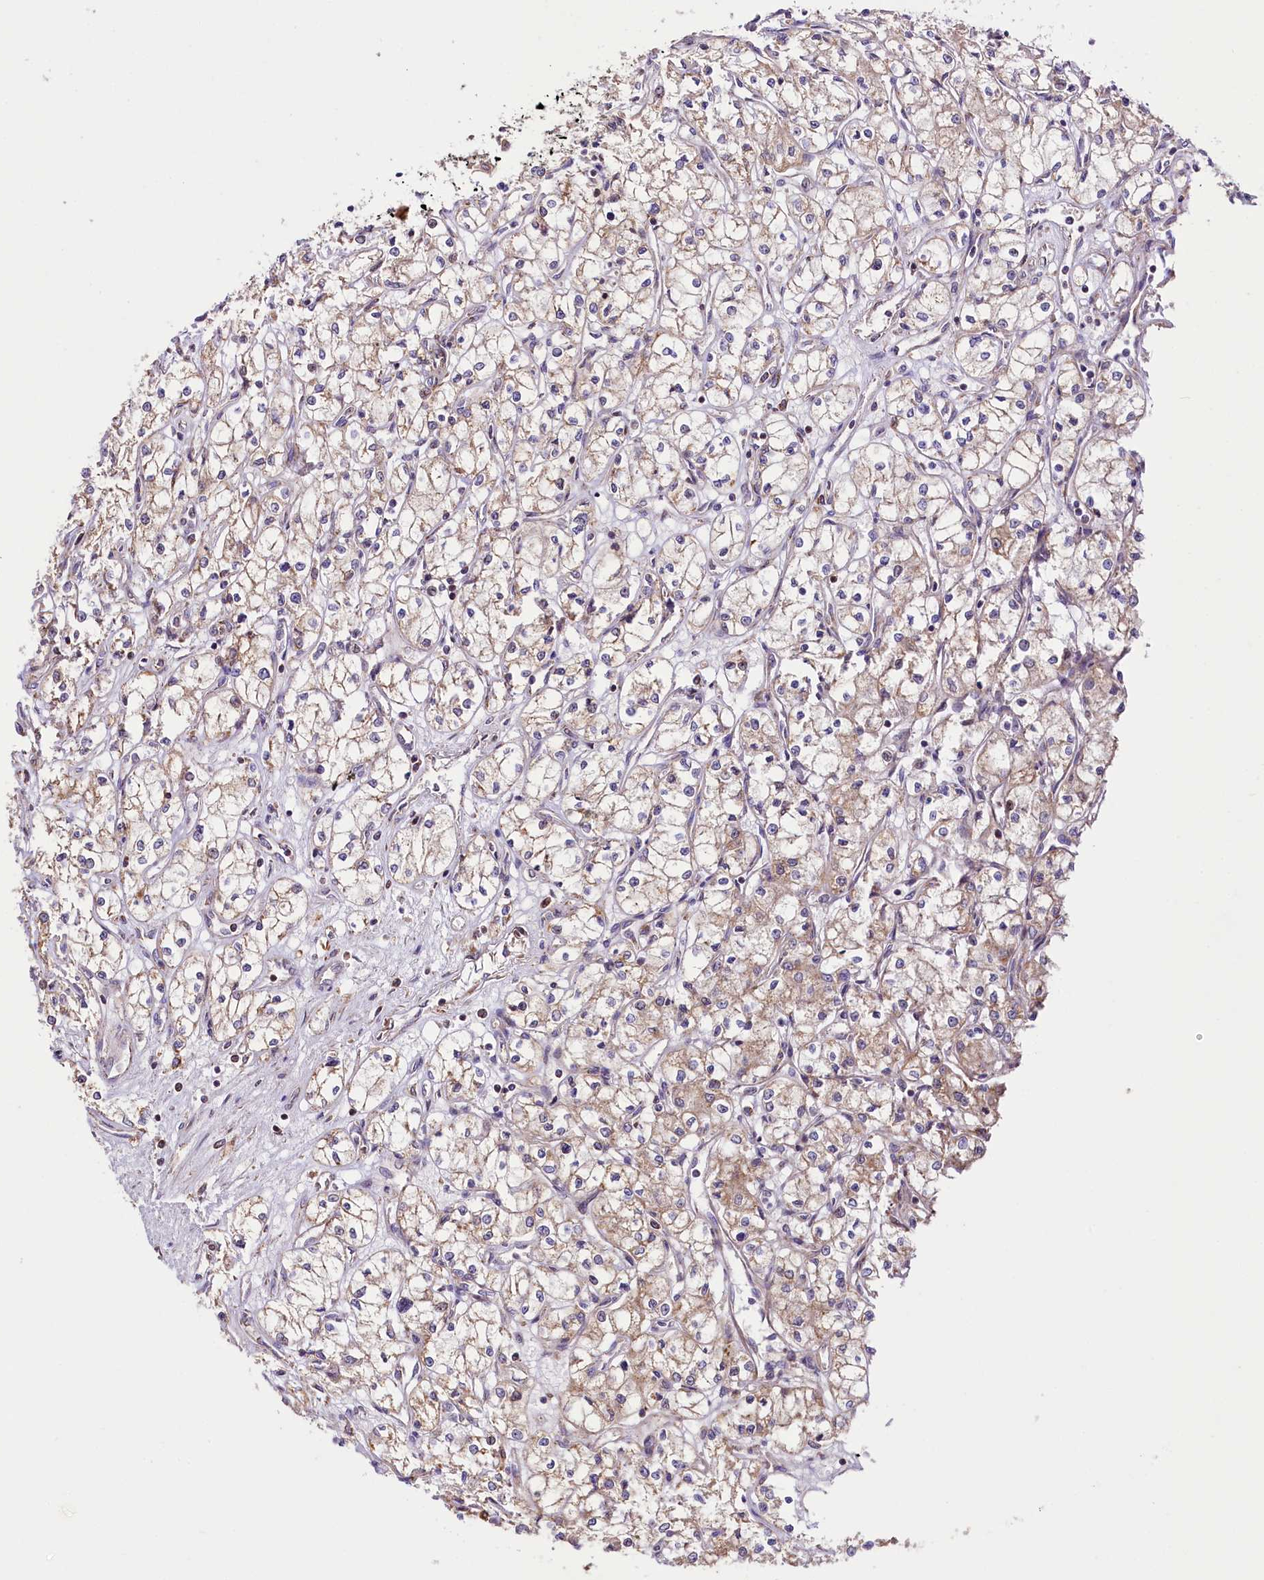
{"staining": {"intensity": "weak", "quantity": "25%-75%", "location": "cytoplasmic/membranous"}, "tissue": "renal cancer", "cell_type": "Tumor cells", "image_type": "cancer", "snomed": [{"axis": "morphology", "description": "Adenocarcinoma, NOS"}, {"axis": "topography", "description": "Kidney"}], "caption": "Brown immunohistochemical staining in renal adenocarcinoma exhibits weak cytoplasmic/membranous staining in approximately 25%-75% of tumor cells.", "gene": "ST7", "patient": {"sex": "male", "age": 59}}